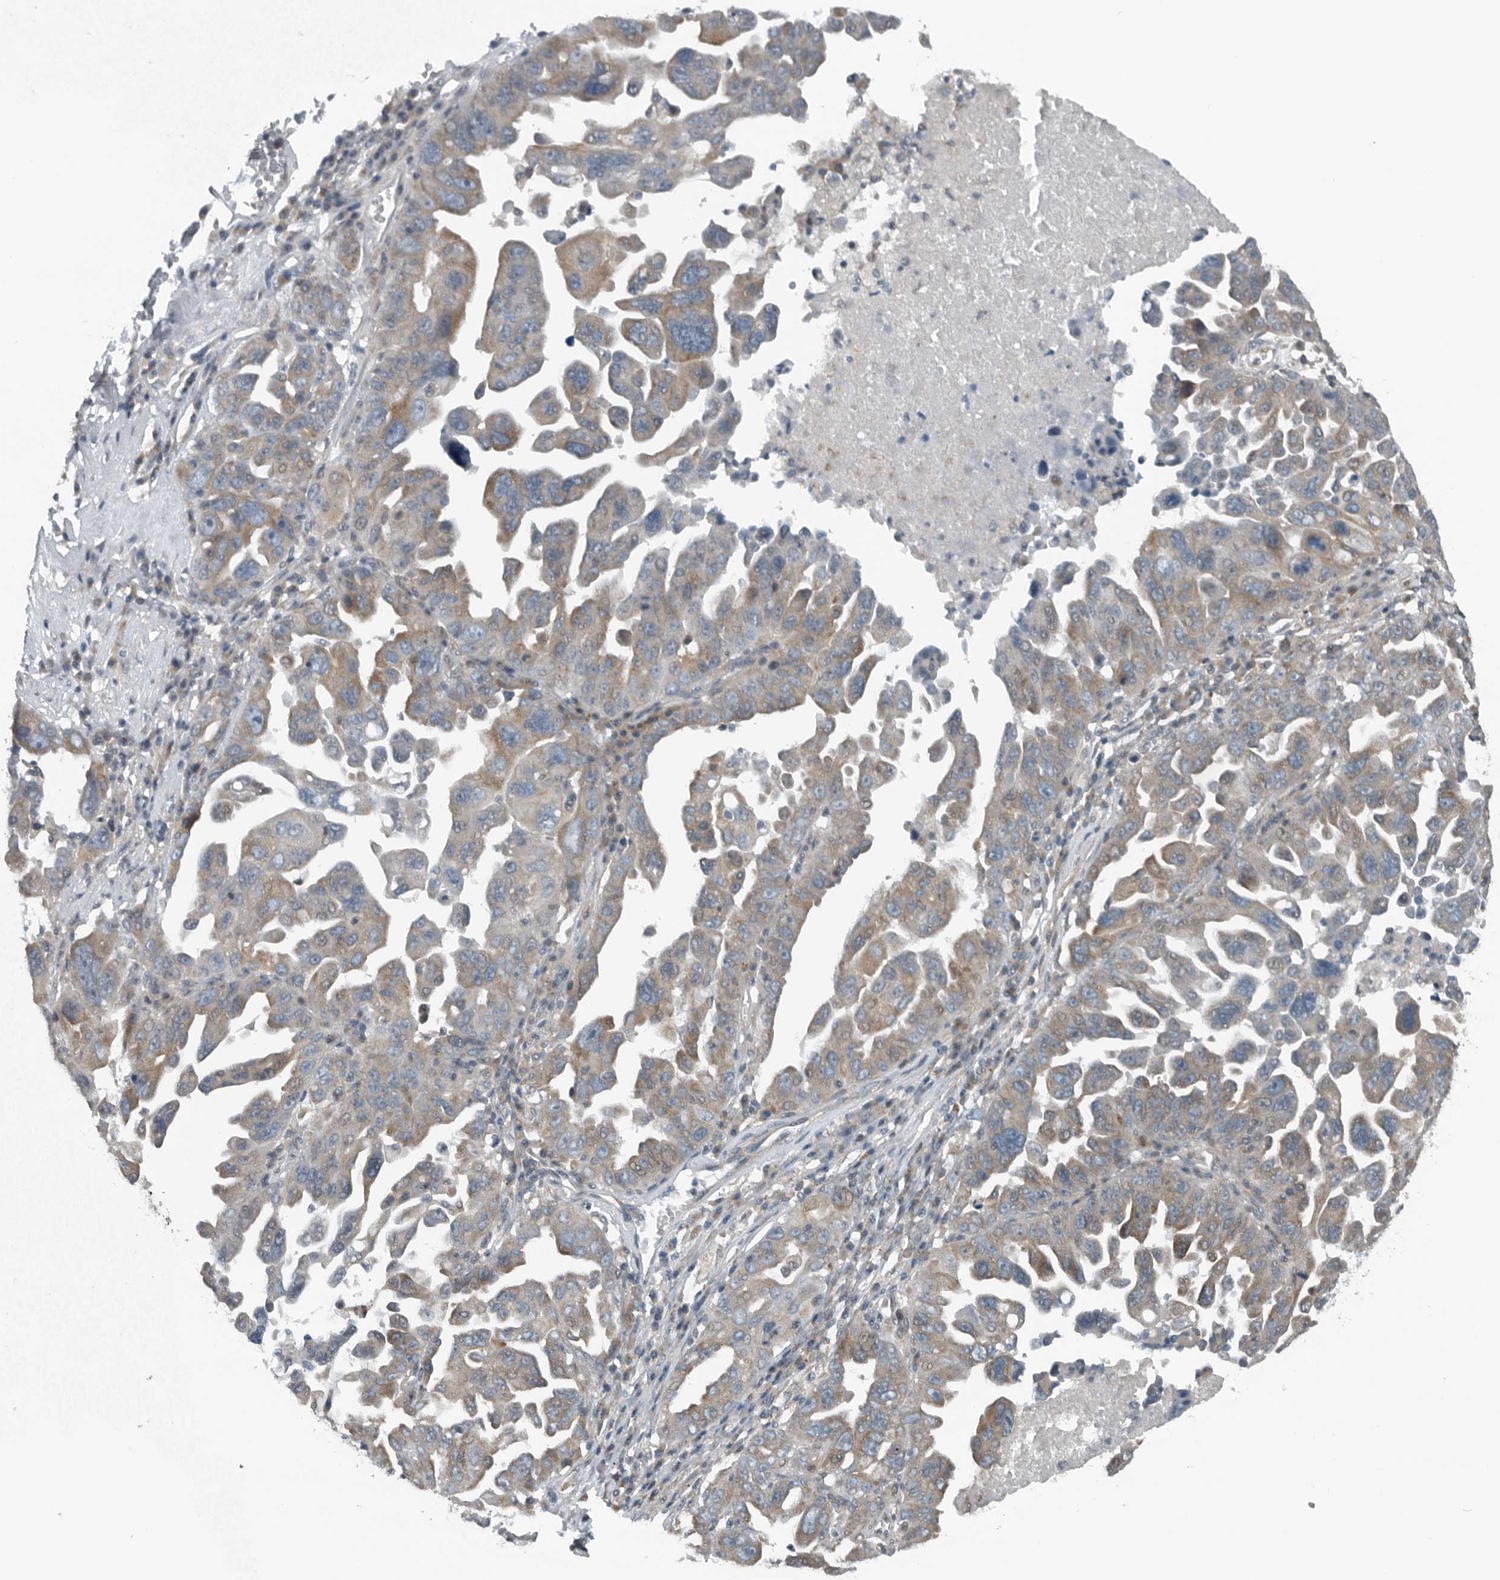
{"staining": {"intensity": "weak", "quantity": ">75%", "location": "cytoplasmic/membranous"}, "tissue": "ovarian cancer", "cell_type": "Tumor cells", "image_type": "cancer", "snomed": [{"axis": "morphology", "description": "Carcinoma, endometroid"}, {"axis": "topography", "description": "Ovary"}], "caption": "The photomicrograph demonstrates a brown stain indicating the presence of a protein in the cytoplasmic/membranous of tumor cells in ovarian cancer (endometroid carcinoma).", "gene": "AMFR", "patient": {"sex": "female", "age": 62}}